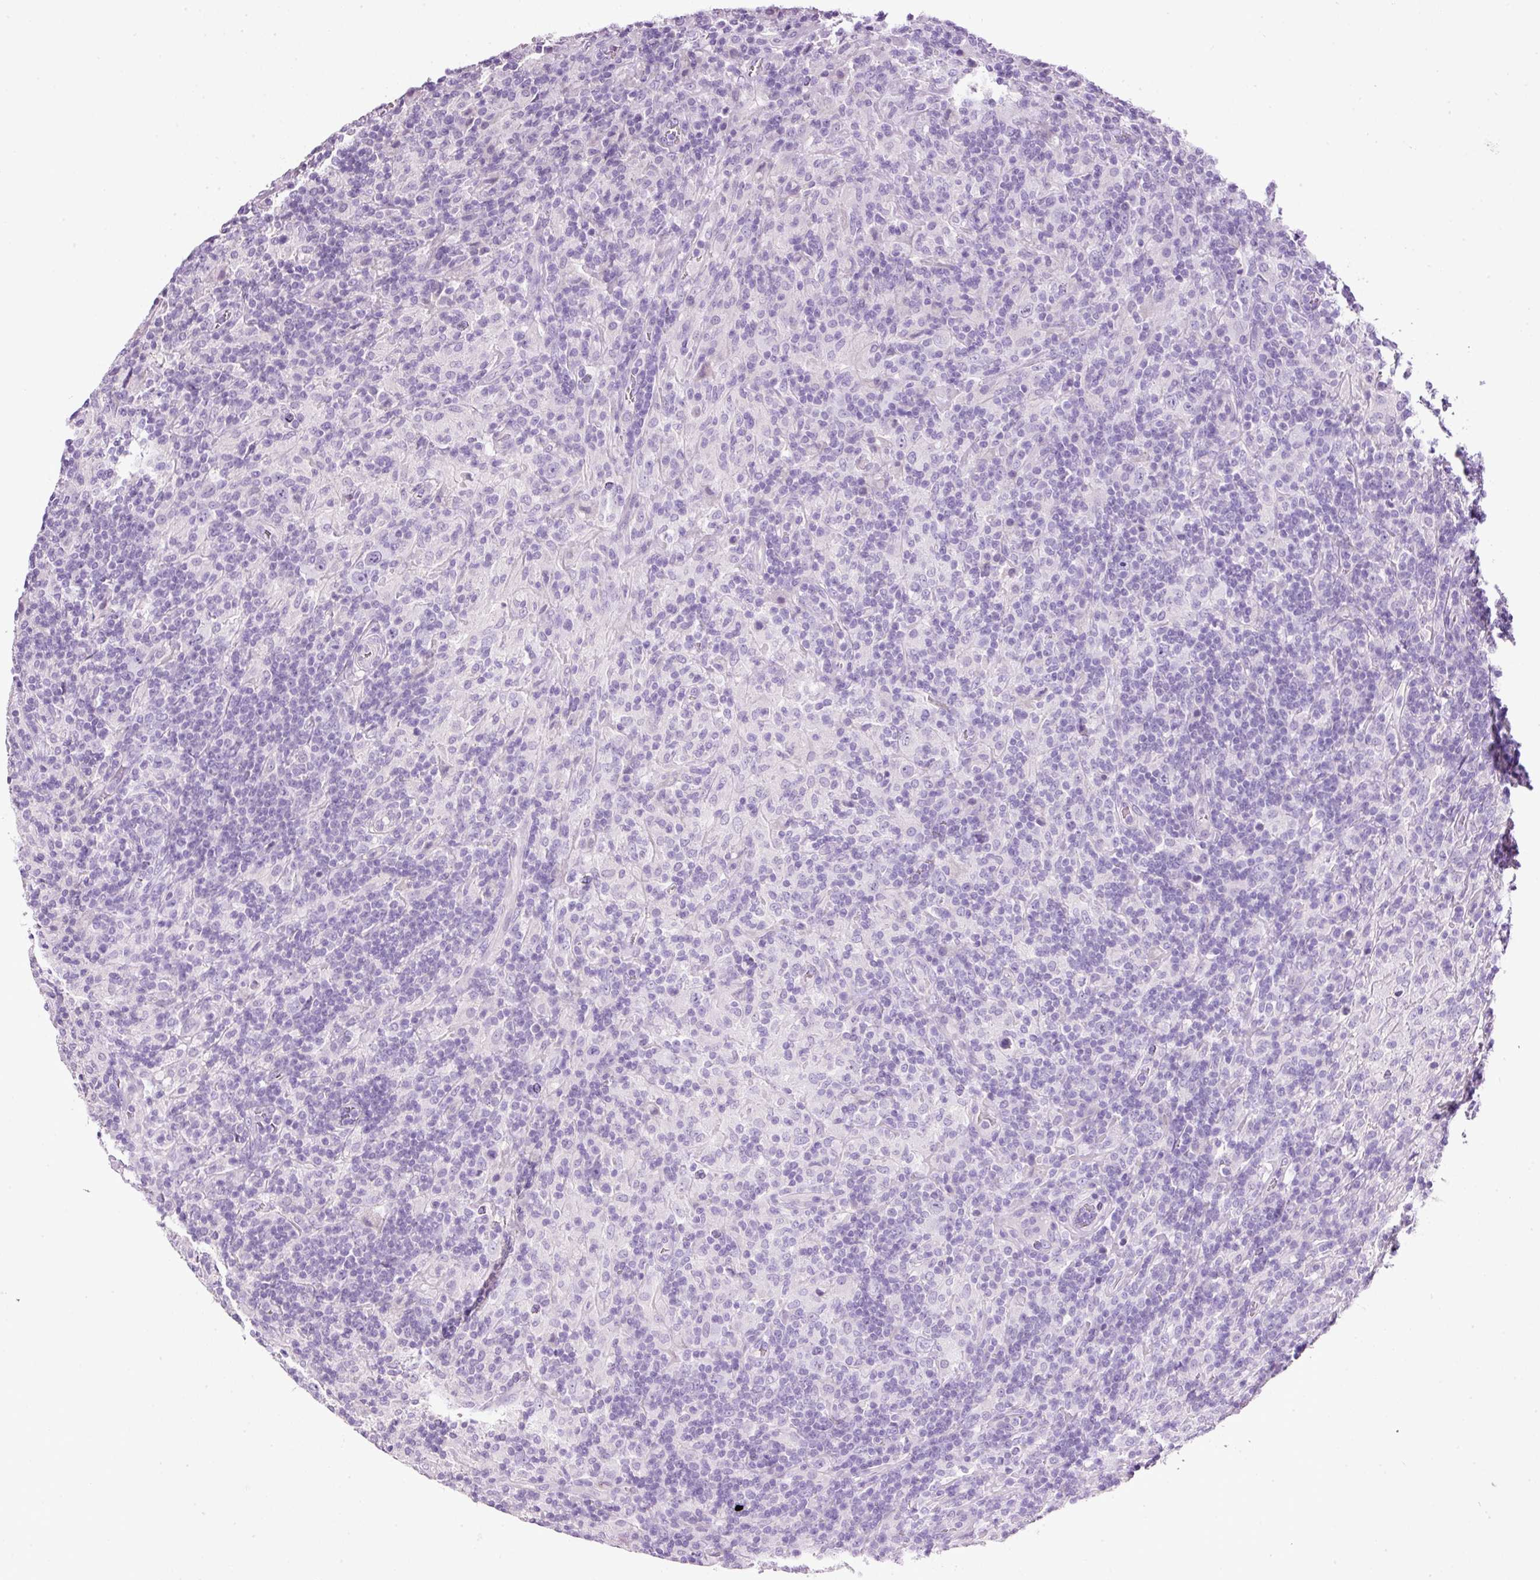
{"staining": {"intensity": "negative", "quantity": "none", "location": "none"}, "tissue": "lymphoma", "cell_type": "Tumor cells", "image_type": "cancer", "snomed": [{"axis": "morphology", "description": "Hodgkin's disease, NOS"}, {"axis": "topography", "description": "Lymph node"}], "caption": "Immunohistochemical staining of lymphoma reveals no significant positivity in tumor cells.", "gene": "BSND", "patient": {"sex": "male", "age": 70}}